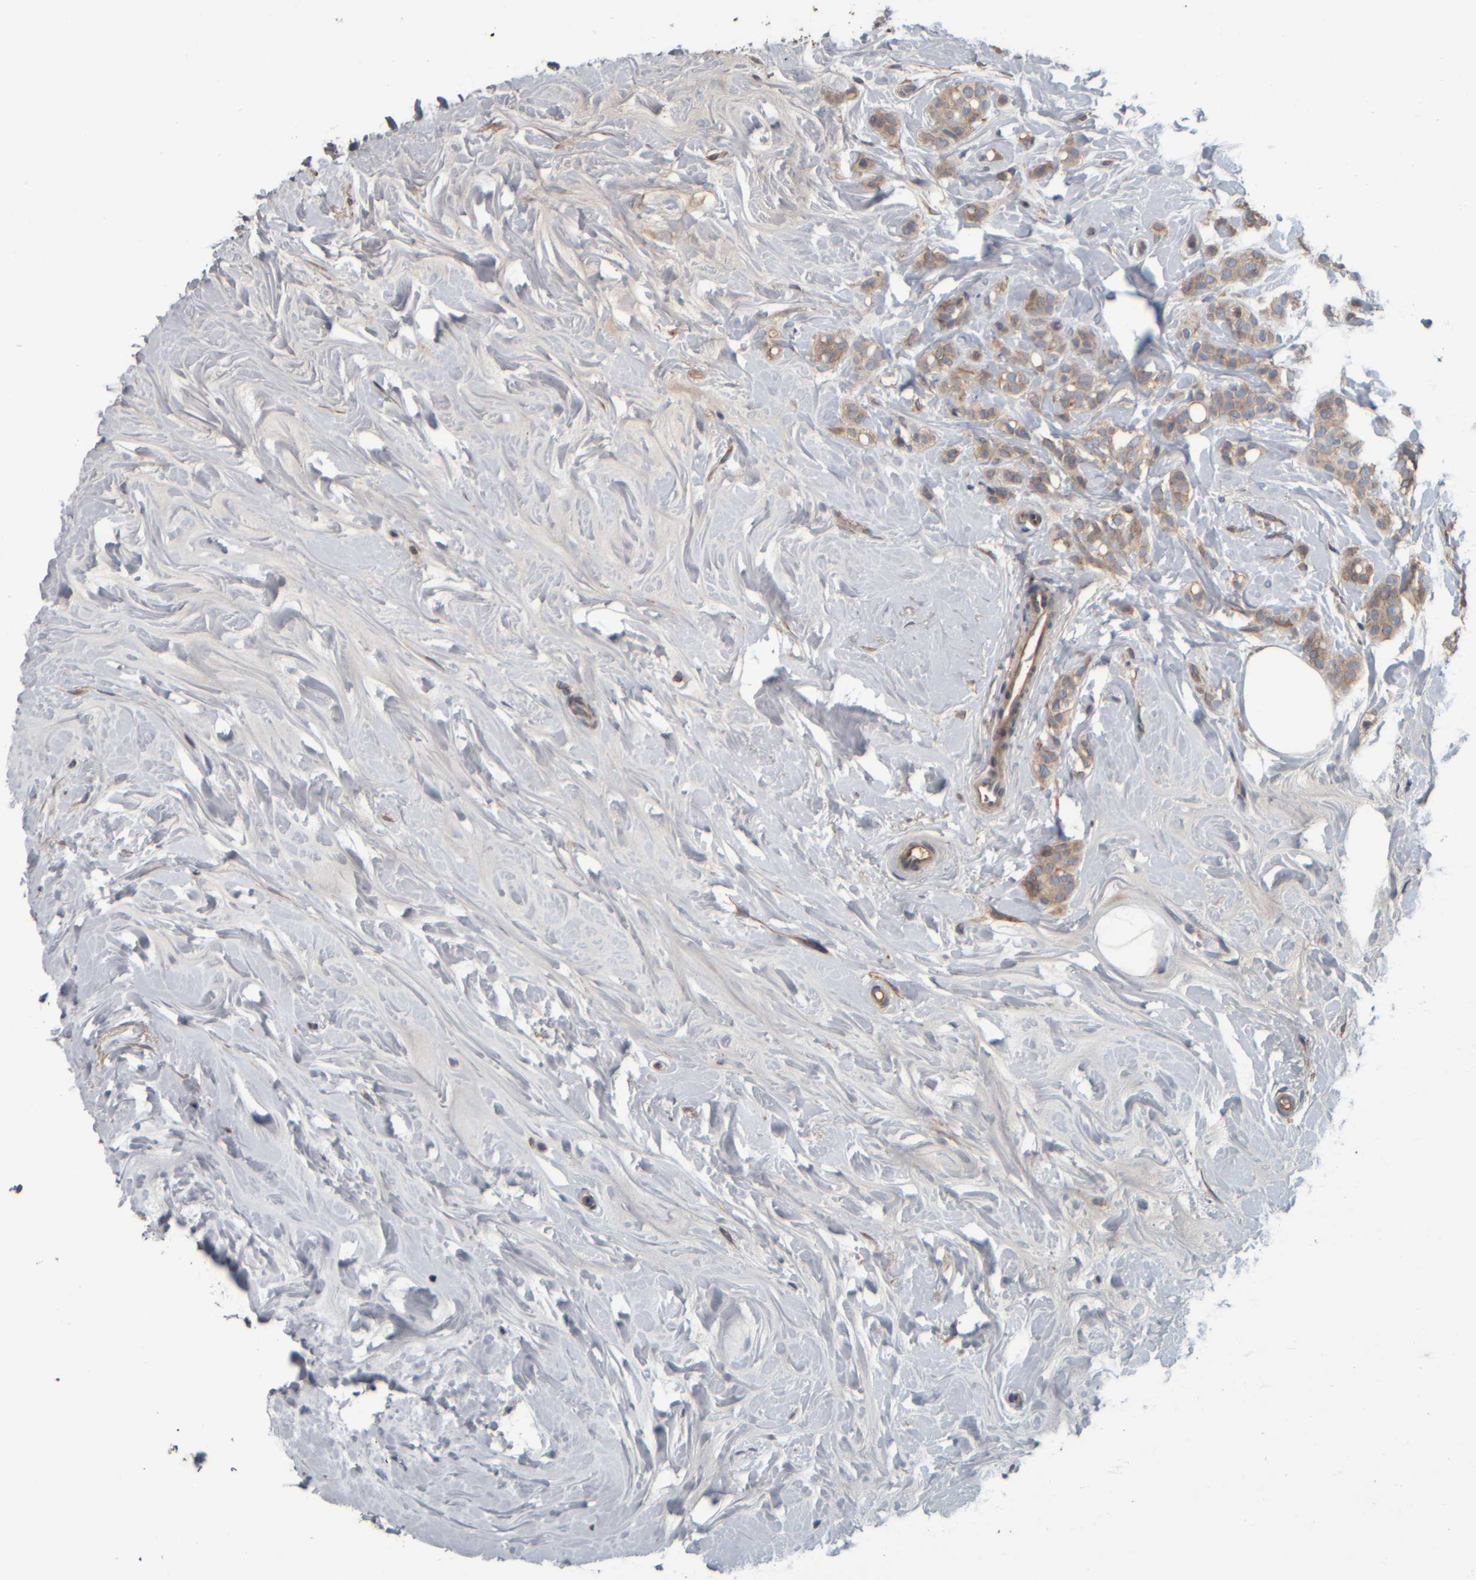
{"staining": {"intensity": "weak", "quantity": ">75%", "location": "cytoplasmic/membranous"}, "tissue": "breast cancer", "cell_type": "Tumor cells", "image_type": "cancer", "snomed": [{"axis": "morphology", "description": "Lobular carcinoma, in situ"}, {"axis": "morphology", "description": "Lobular carcinoma"}, {"axis": "topography", "description": "Breast"}], "caption": "Immunohistochemistry (IHC) histopathology image of breast cancer stained for a protein (brown), which shows low levels of weak cytoplasmic/membranous staining in approximately >75% of tumor cells.", "gene": "CAVIN4", "patient": {"sex": "female", "age": 41}}